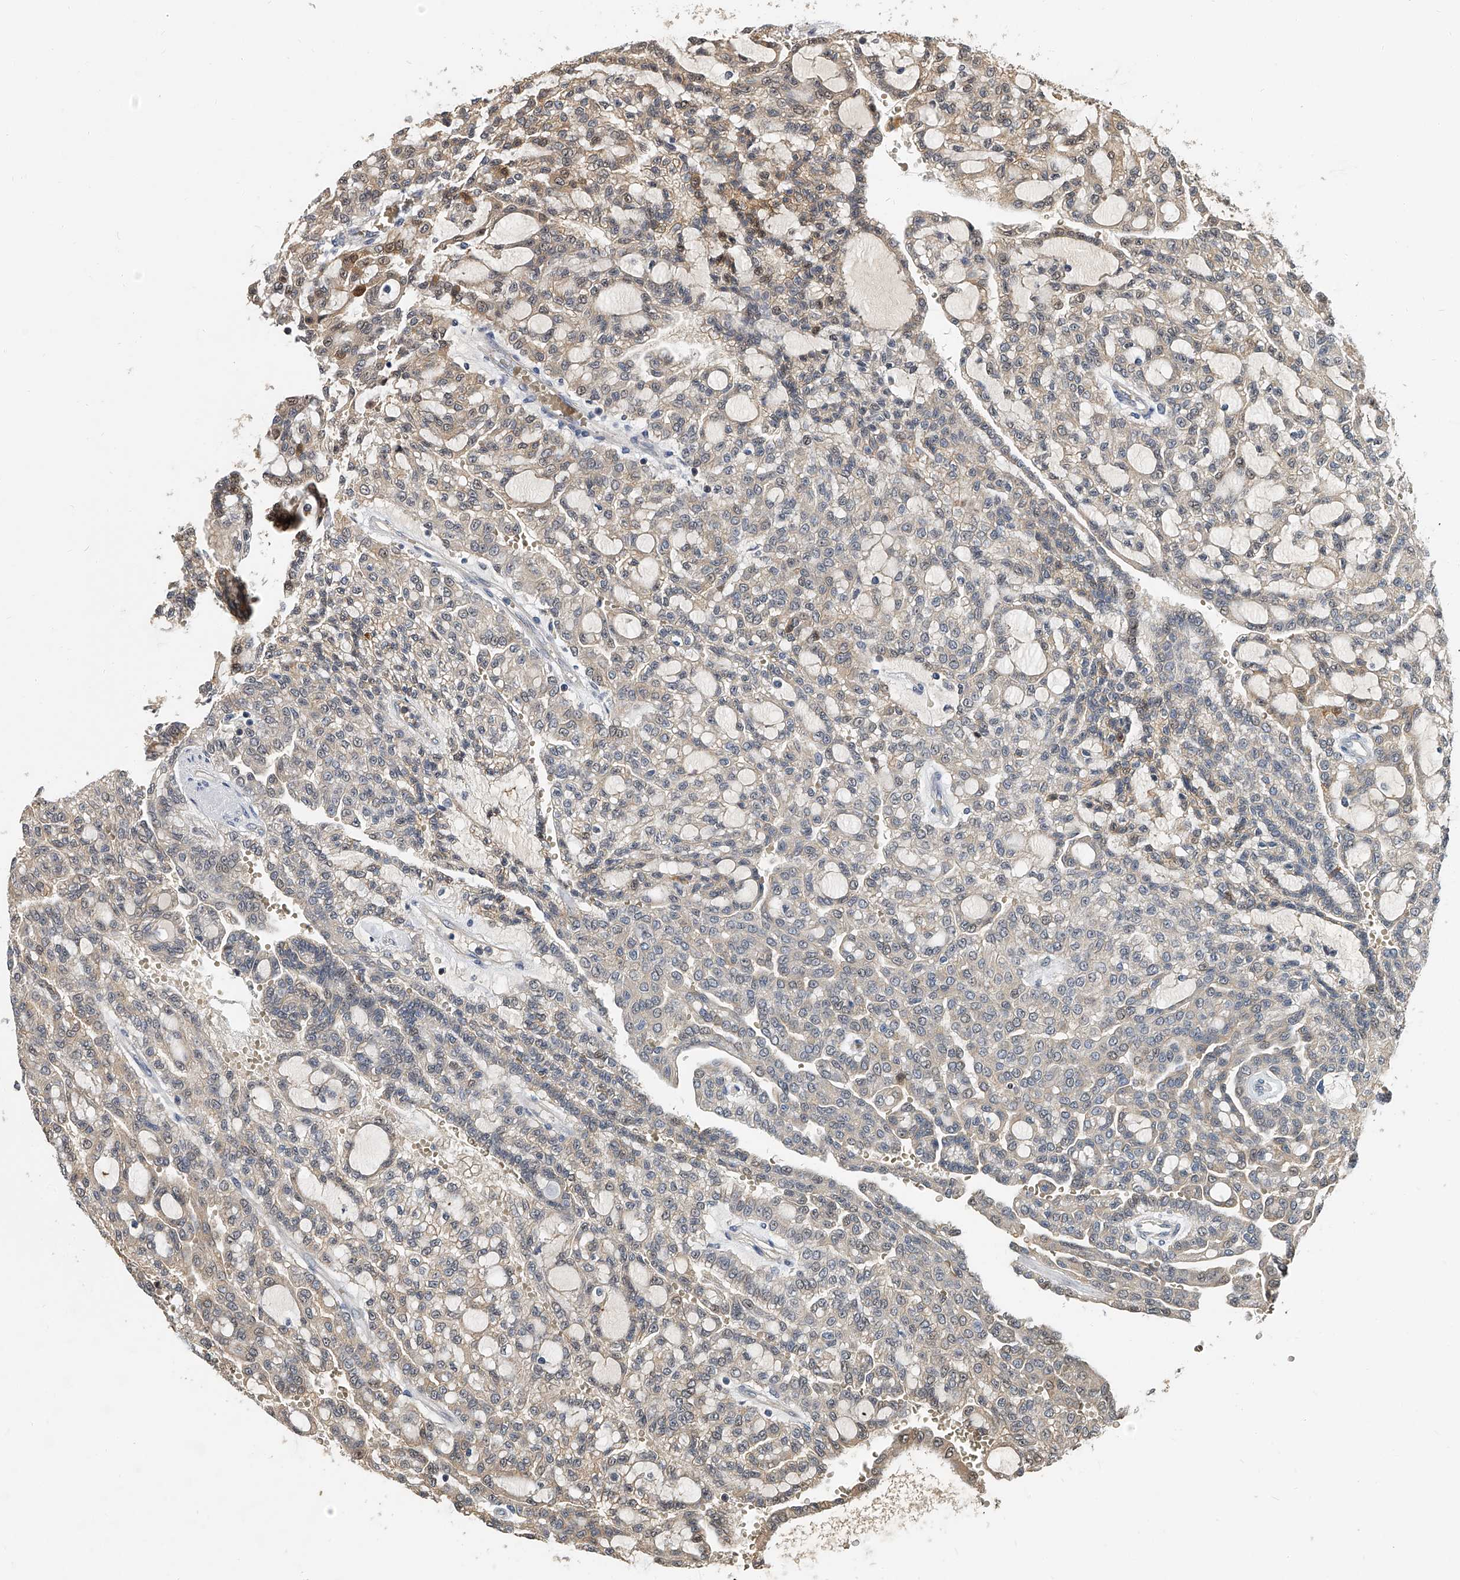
{"staining": {"intensity": "weak", "quantity": "25%-75%", "location": "cytoplasmic/membranous"}, "tissue": "renal cancer", "cell_type": "Tumor cells", "image_type": "cancer", "snomed": [{"axis": "morphology", "description": "Adenocarcinoma, NOS"}, {"axis": "topography", "description": "Kidney"}], "caption": "This image shows renal cancer (adenocarcinoma) stained with immunohistochemistry (IHC) to label a protein in brown. The cytoplasmic/membranous of tumor cells show weak positivity for the protein. Nuclei are counter-stained blue.", "gene": "CD200", "patient": {"sex": "male", "age": 63}}